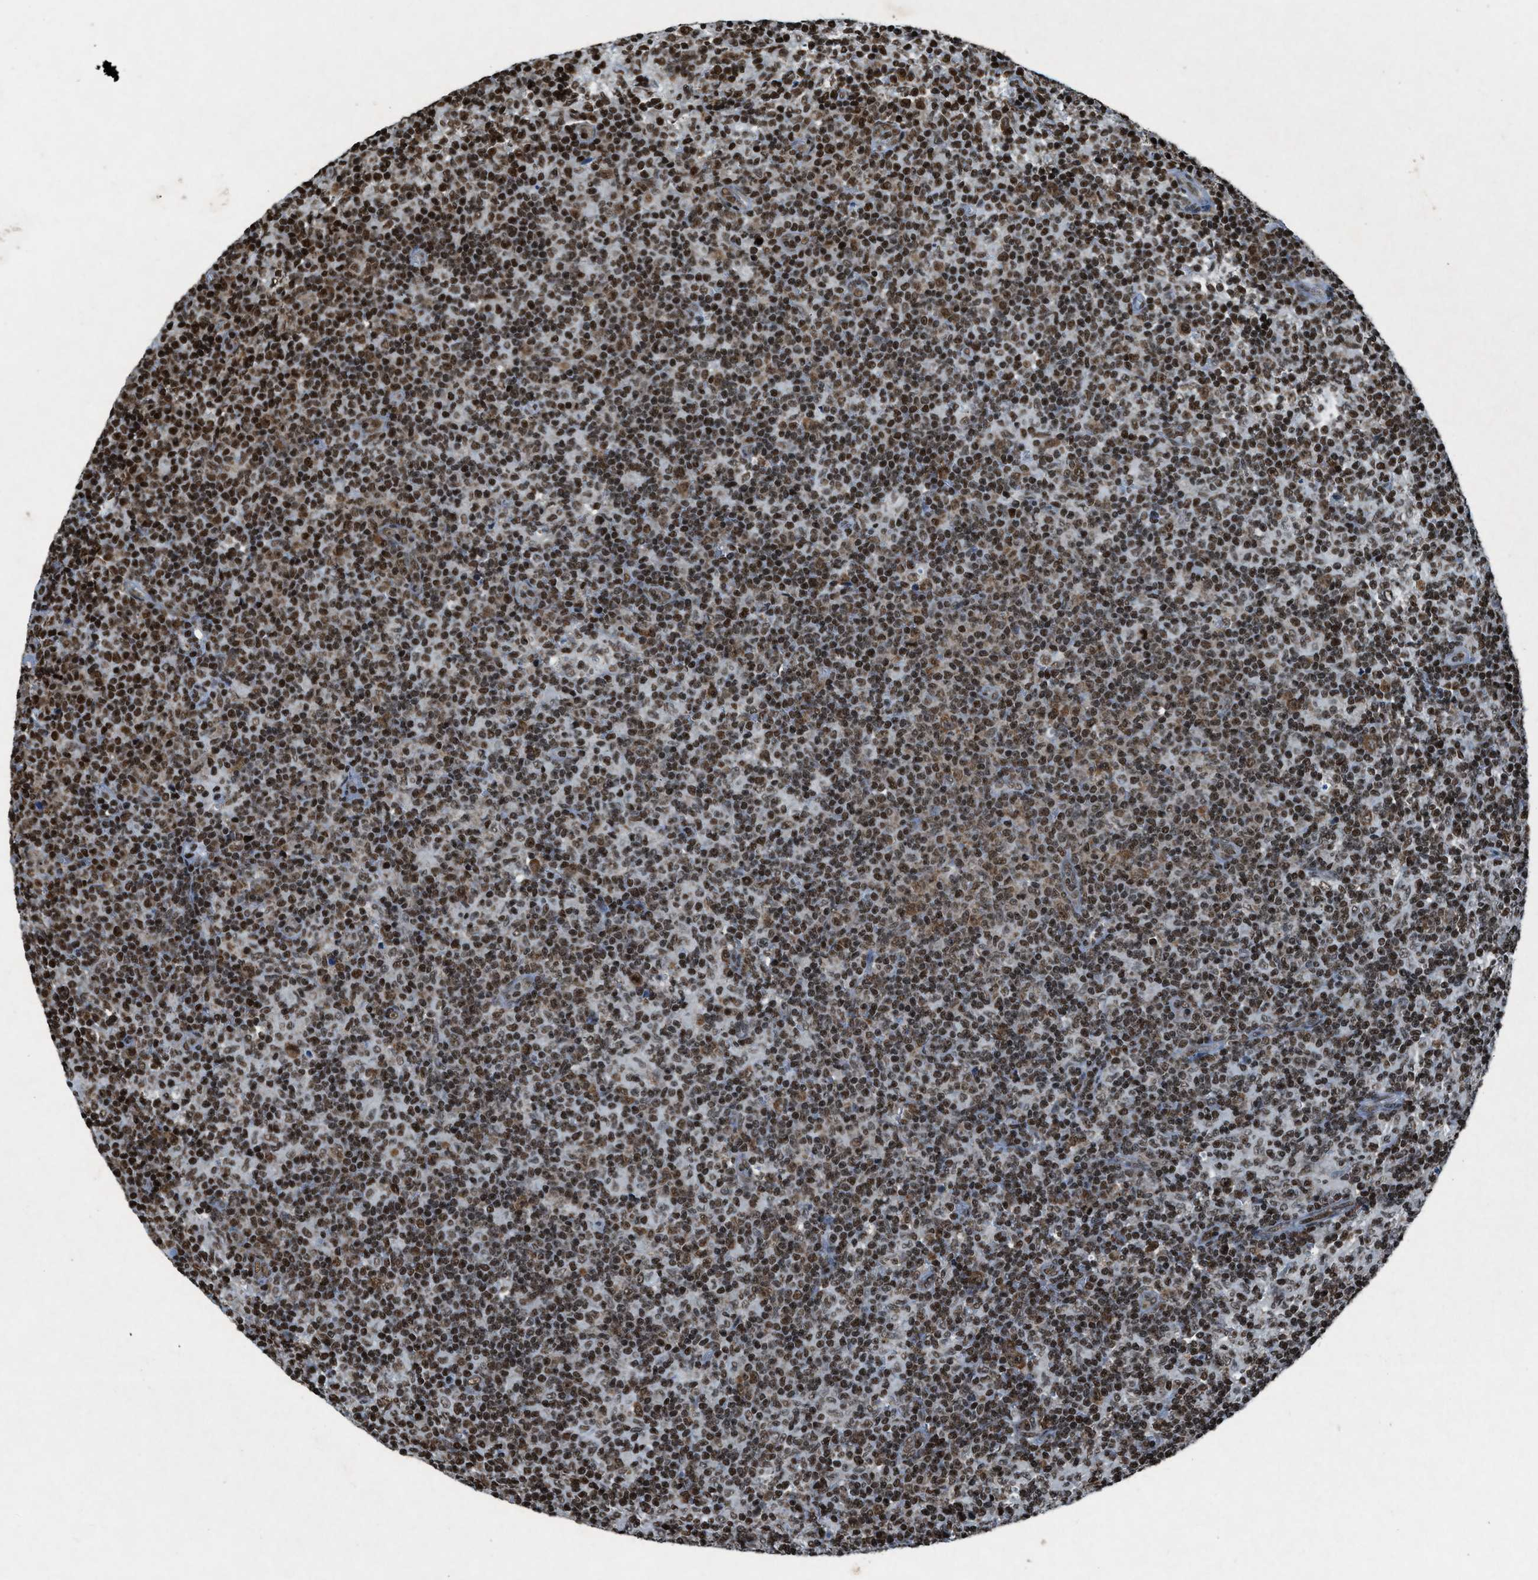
{"staining": {"intensity": "strong", "quantity": ">75%", "location": "nuclear"}, "tissue": "lymph node", "cell_type": "Germinal center cells", "image_type": "normal", "snomed": [{"axis": "morphology", "description": "Normal tissue, NOS"}, {"axis": "morphology", "description": "Inflammation, NOS"}, {"axis": "topography", "description": "Lymph node"}], "caption": "Immunohistochemical staining of benign human lymph node reveals strong nuclear protein positivity in approximately >75% of germinal center cells. (DAB (3,3'-diaminobenzidine) IHC with brightfield microscopy, high magnification).", "gene": "NXF1", "patient": {"sex": "male", "age": 55}}